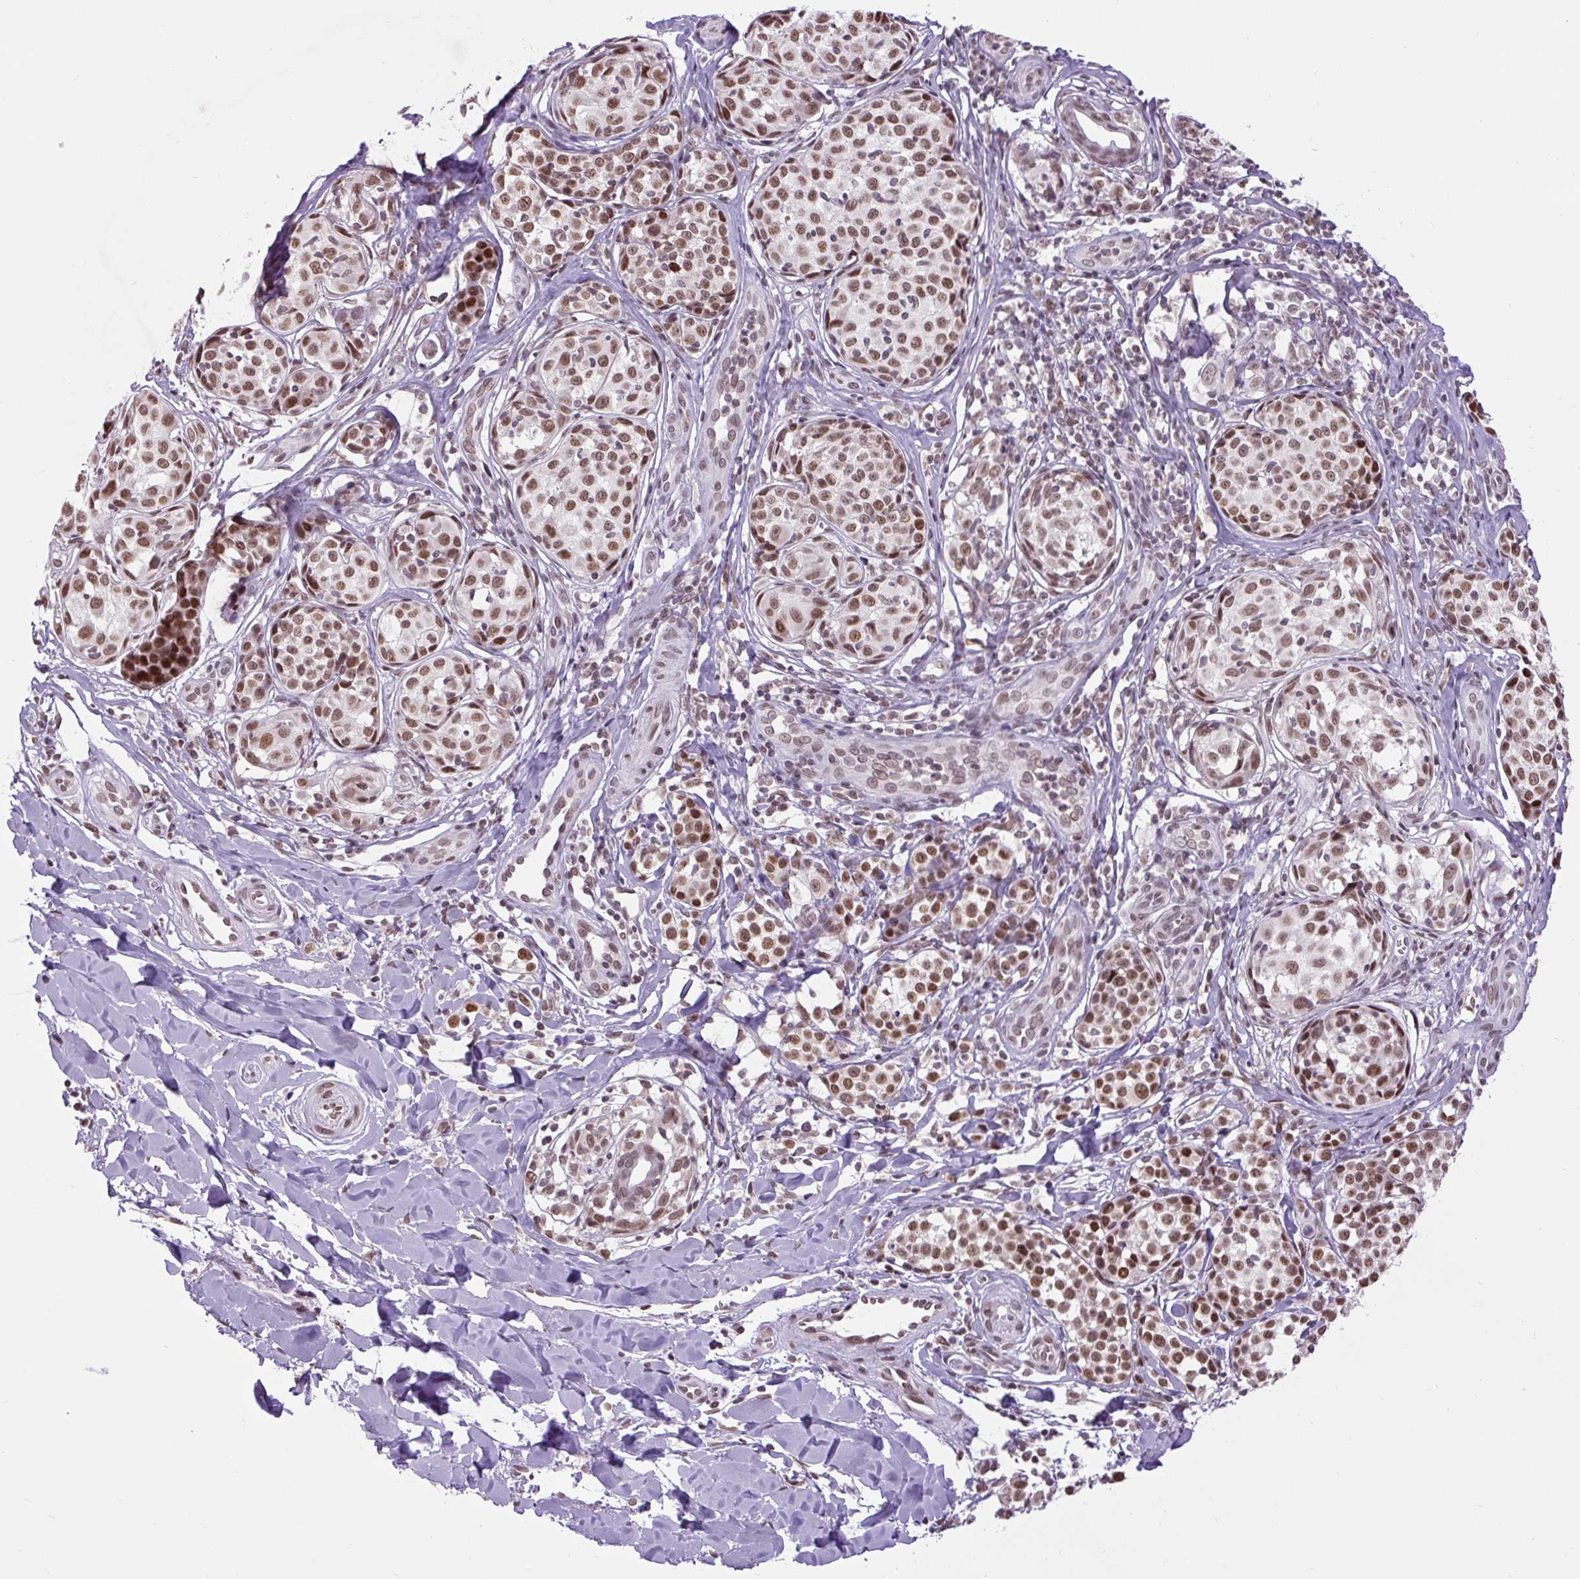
{"staining": {"intensity": "moderate", "quantity": ">75%", "location": "nuclear"}, "tissue": "melanoma", "cell_type": "Tumor cells", "image_type": "cancer", "snomed": [{"axis": "morphology", "description": "Malignant melanoma, NOS"}, {"axis": "topography", "description": "Skin"}], "caption": "This histopathology image demonstrates immunohistochemistry staining of malignant melanoma, with medium moderate nuclear staining in approximately >75% of tumor cells.", "gene": "ZNF672", "patient": {"sex": "female", "age": 35}}